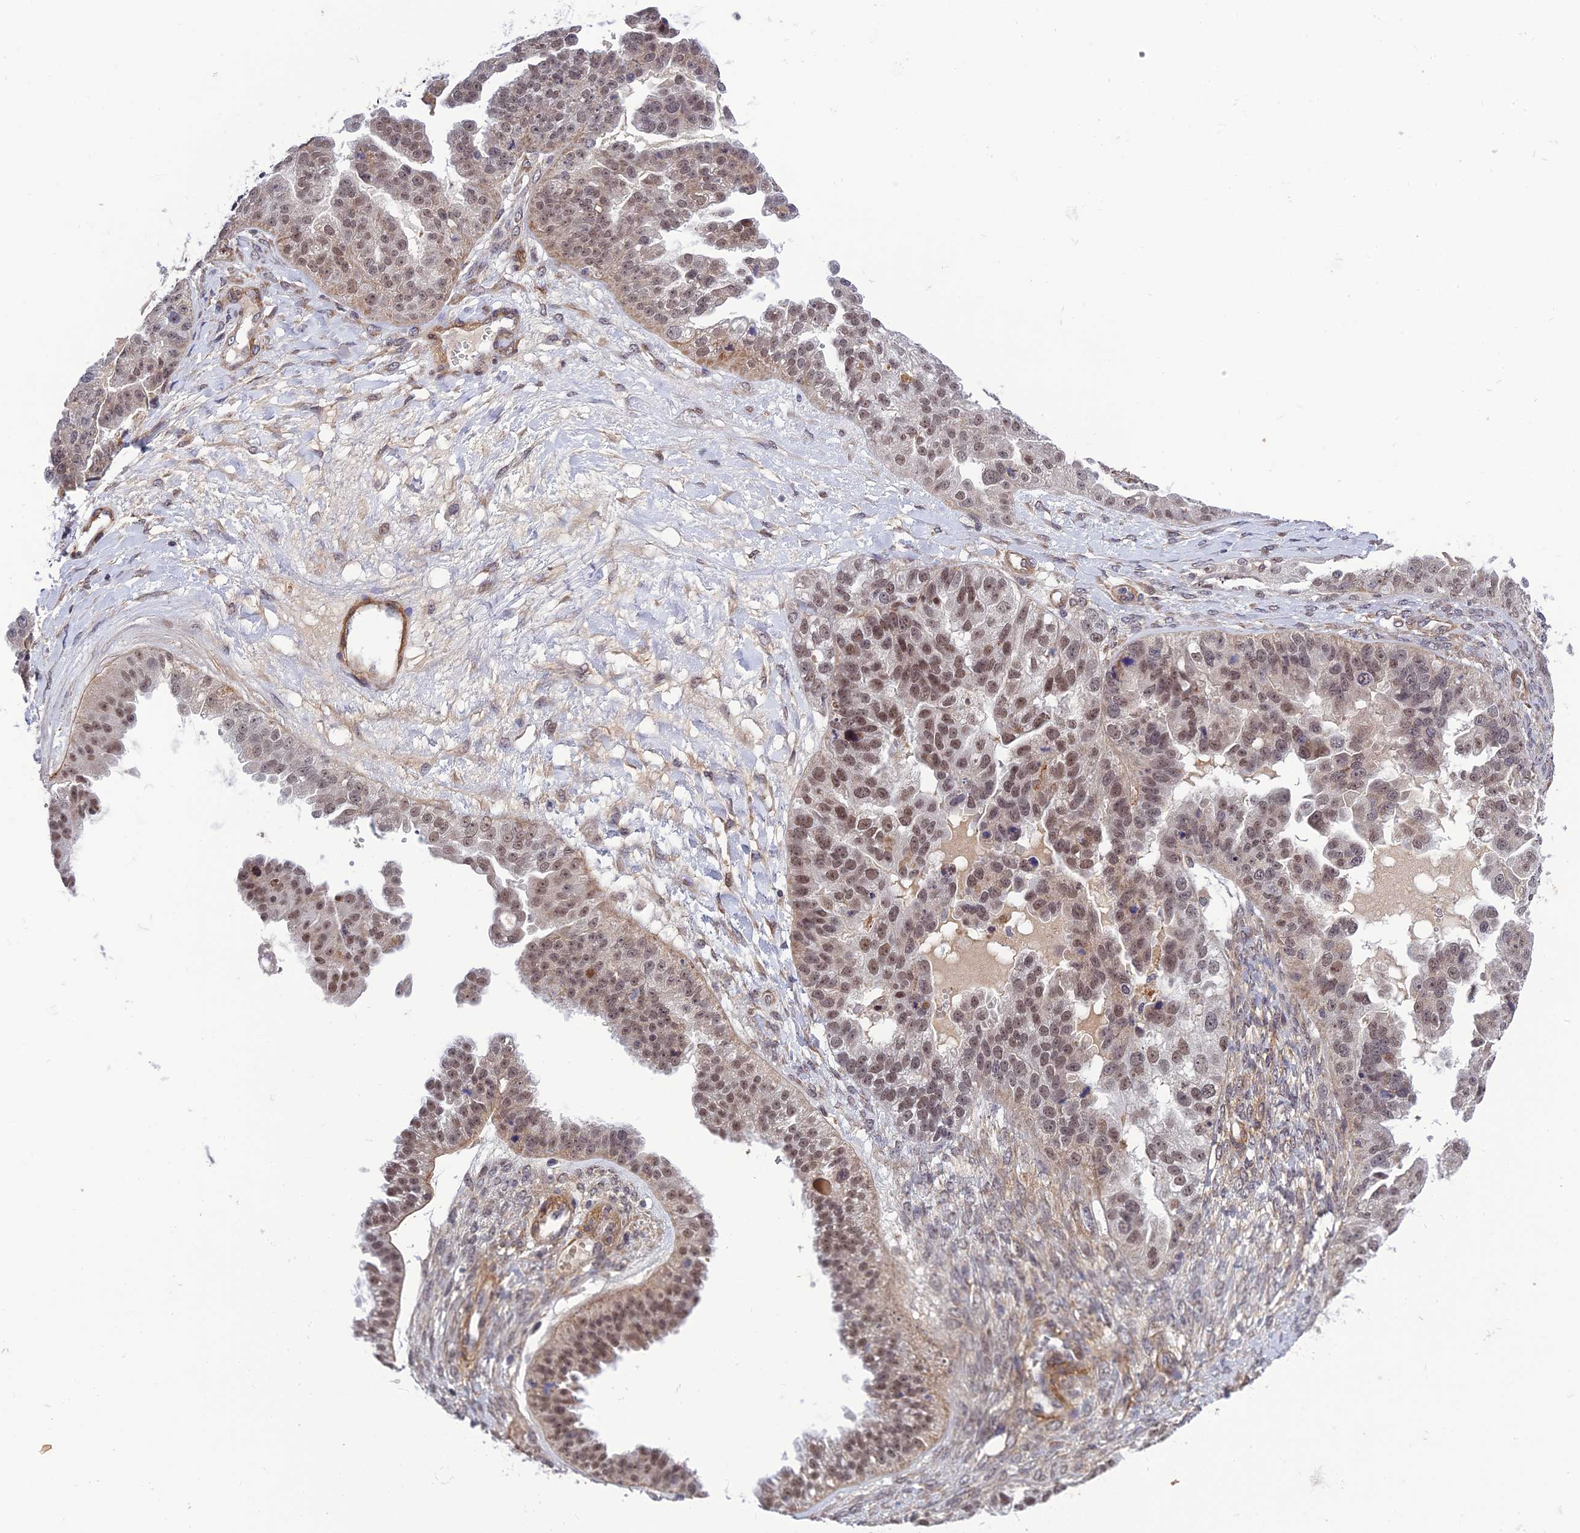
{"staining": {"intensity": "moderate", "quantity": ">75%", "location": "nuclear"}, "tissue": "ovarian cancer", "cell_type": "Tumor cells", "image_type": "cancer", "snomed": [{"axis": "morphology", "description": "Cystadenocarcinoma, serous, NOS"}, {"axis": "topography", "description": "Ovary"}], "caption": "Immunohistochemistry (IHC) staining of ovarian serous cystadenocarcinoma, which demonstrates medium levels of moderate nuclear expression in about >75% of tumor cells indicating moderate nuclear protein positivity. The staining was performed using DAB (brown) for protein detection and nuclei were counterstained in hematoxylin (blue).", "gene": "REXO1", "patient": {"sex": "female", "age": 58}}